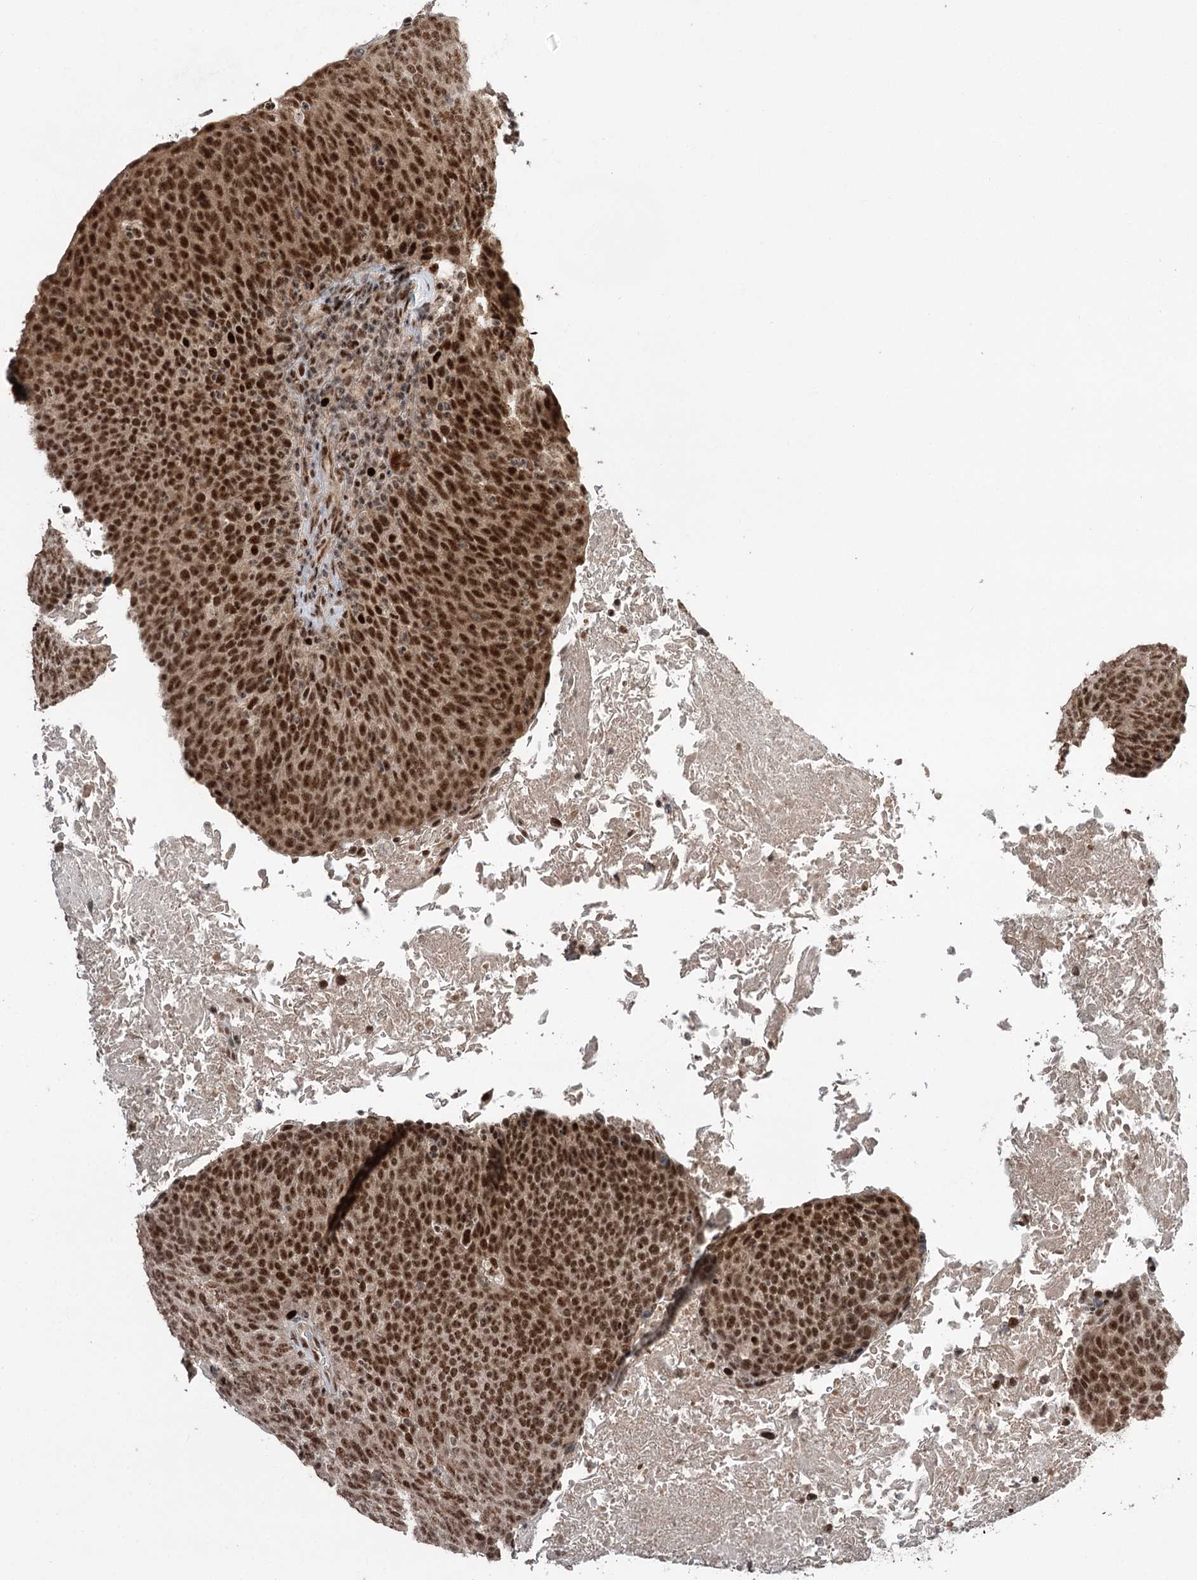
{"staining": {"intensity": "strong", "quantity": ">75%", "location": "nuclear"}, "tissue": "head and neck cancer", "cell_type": "Tumor cells", "image_type": "cancer", "snomed": [{"axis": "morphology", "description": "Squamous cell carcinoma, NOS"}, {"axis": "morphology", "description": "Squamous cell carcinoma, metastatic, NOS"}, {"axis": "topography", "description": "Lymph node"}, {"axis": "topography", "description": "Head-Neck"}], "caption": "This photomicrograph shows immunohistochemistry (IHC) staining of human metastatic squamous cell carcinoma (head and neck), with high strong nuclear positivity in about >75% of tumor cells.", "gene": "ERCC3", "patient": {"sex": "male", "age": 62}}